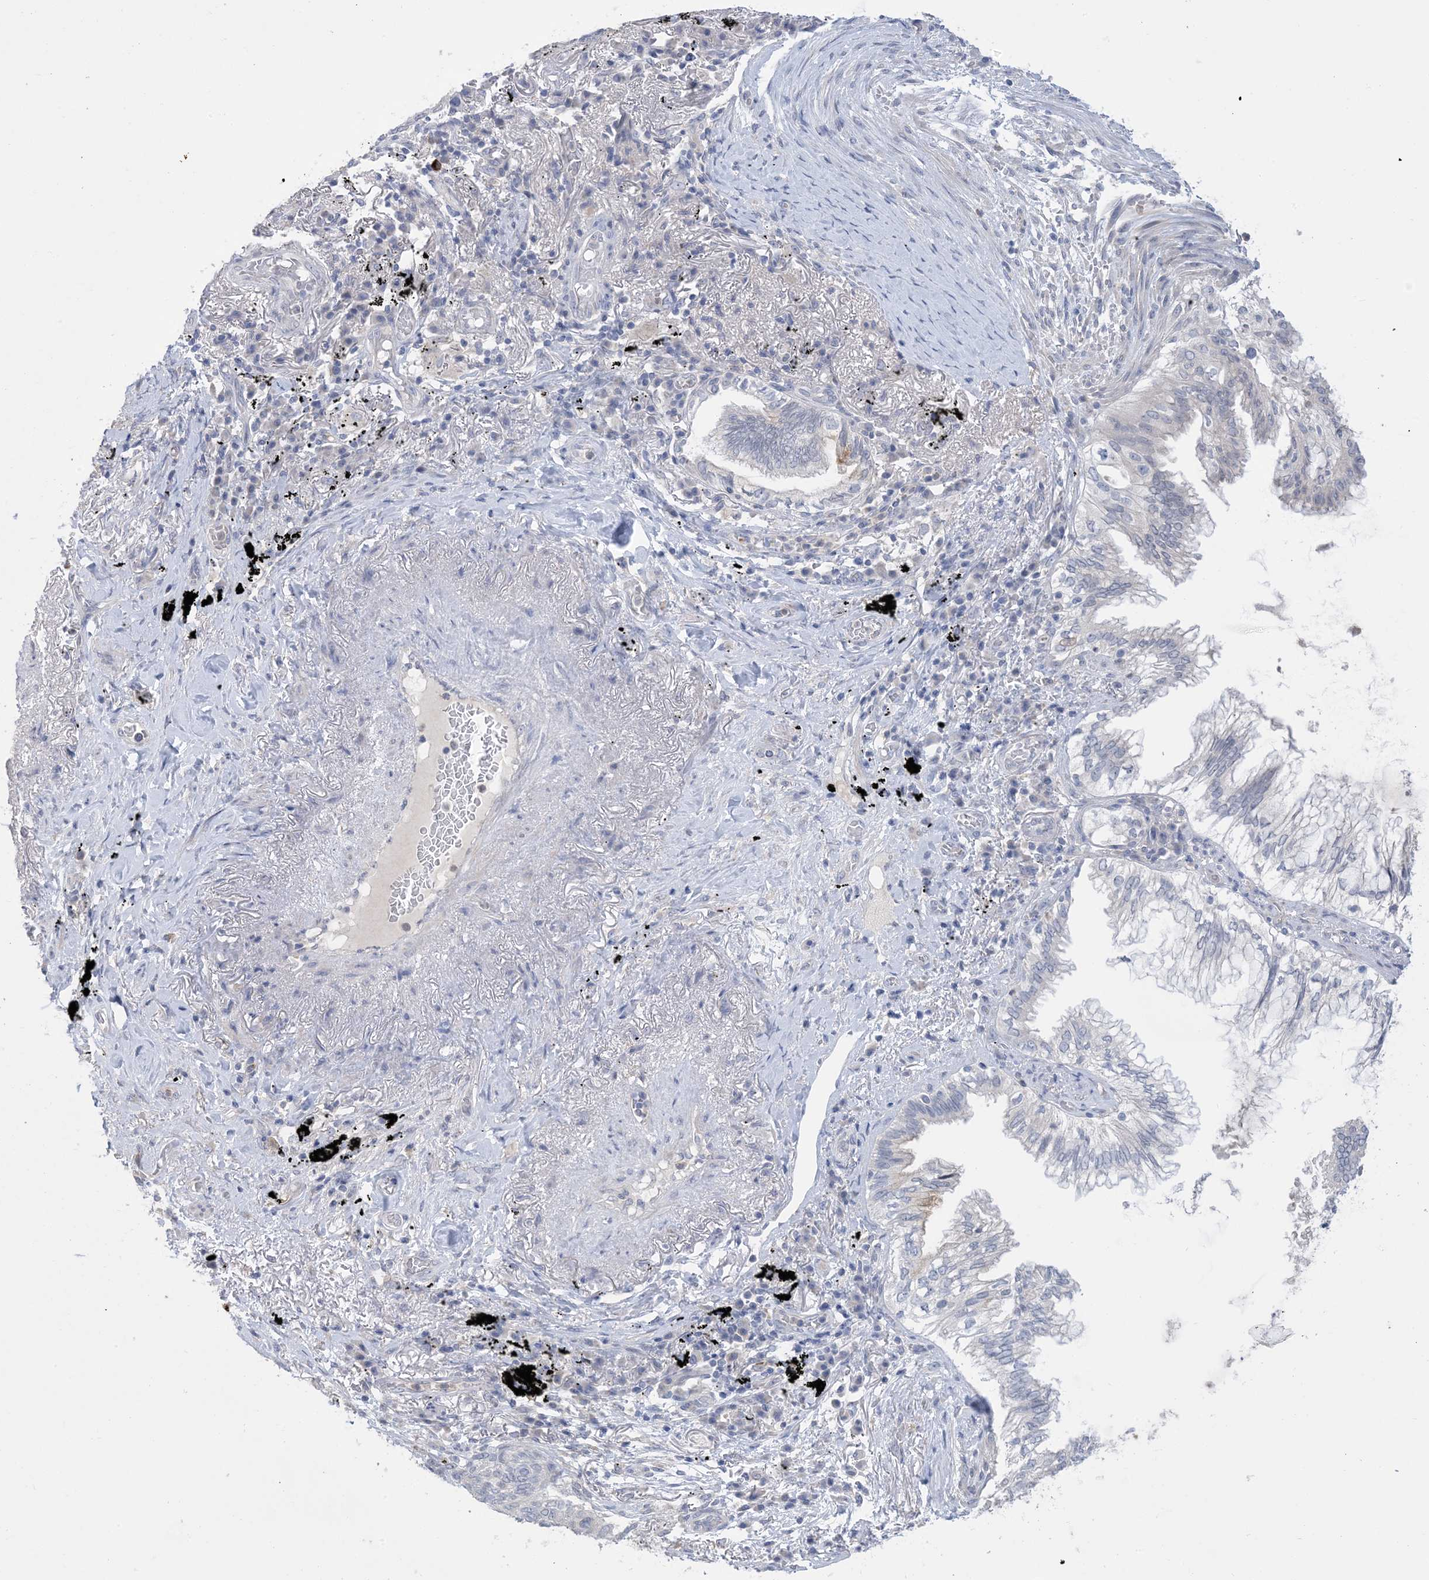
{"staining": {"intensity": "negative", "quantity": "none", "location": "none"}, "tissue": "lung cancer", "cell_type": "Tumor cells", "image_type": "cancer", "snomed": [{"axis": "morphology", "description": "Adenocarcinoma, NOS"}, {"axis": "topography", "description": "Lung"}], "caption": "This is an immunohistochemistry (IHC) image of human adenocarcinoma (lung). There is no positivity in tumor cells.", "gene": "TTYH1", "patient": {"sex": "female", "age": 70}}